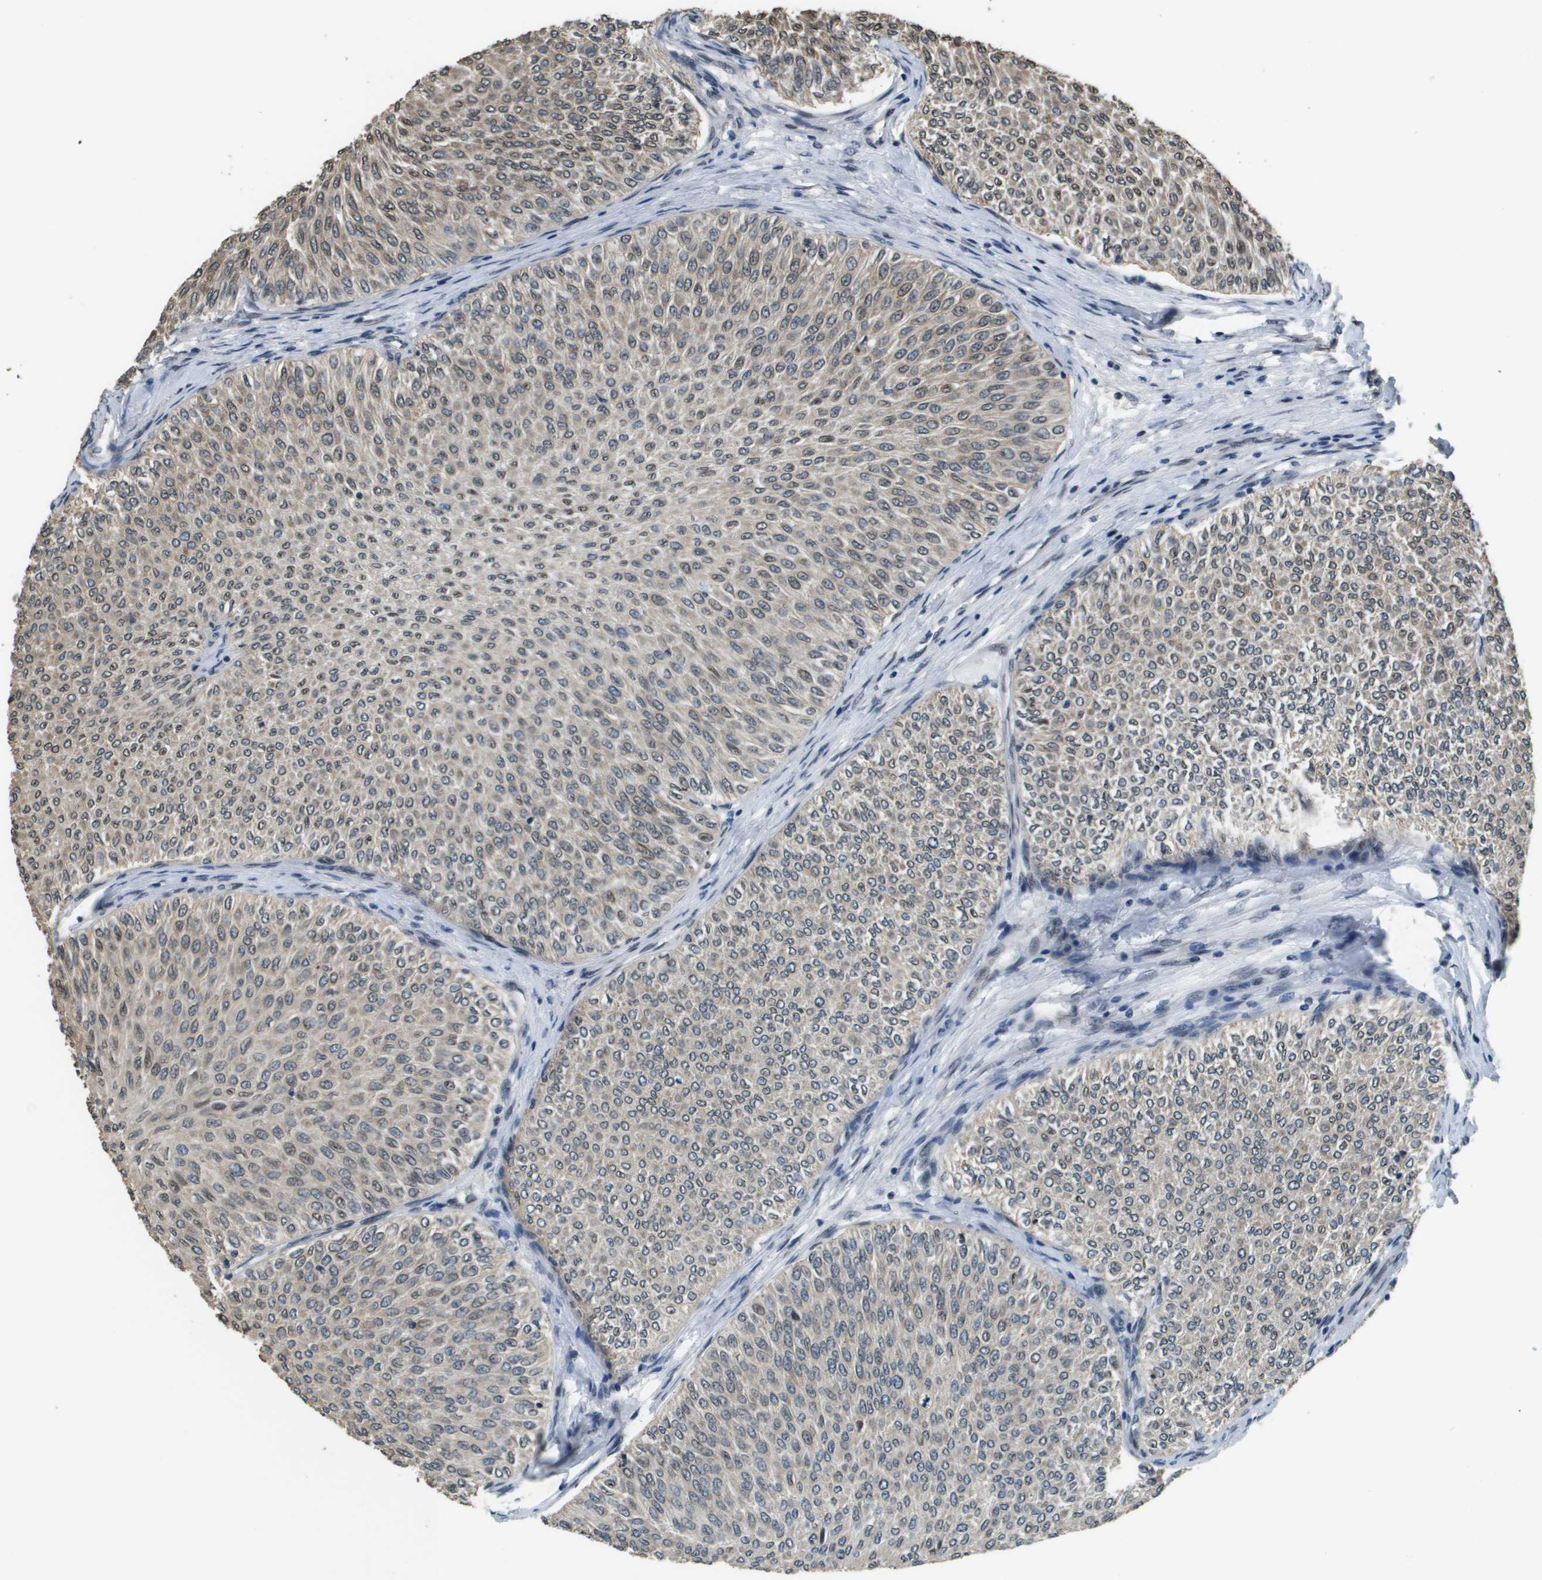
{"staining": {"intensity": "weak", "quantity": "25%-75%", "location": "cytoplasmic/membranous,nuclear"}, "tissue": "urothelial cancer", "cell_type": "Tumor cells", "image_type": "cancer", "snomed": [{"axis": "morphology", "description": "Urothelial carcinoma, Low grade"}, {"axis": "topography", "description": "Urinary bladder"}], "caption": "Weak cytoplasmic/membranous and nuclear positivity is appreciated in about 25%-75% of tumor cells in urothelial cancer. The staining is performed using DAB (3,3'-diaminobenzidine) brown chromogen to label protein expression. The nuclei are counter-stained blue using hematoxylin.", "gene": "FANCC", "patient": {"sex": "male", "age": 78}}